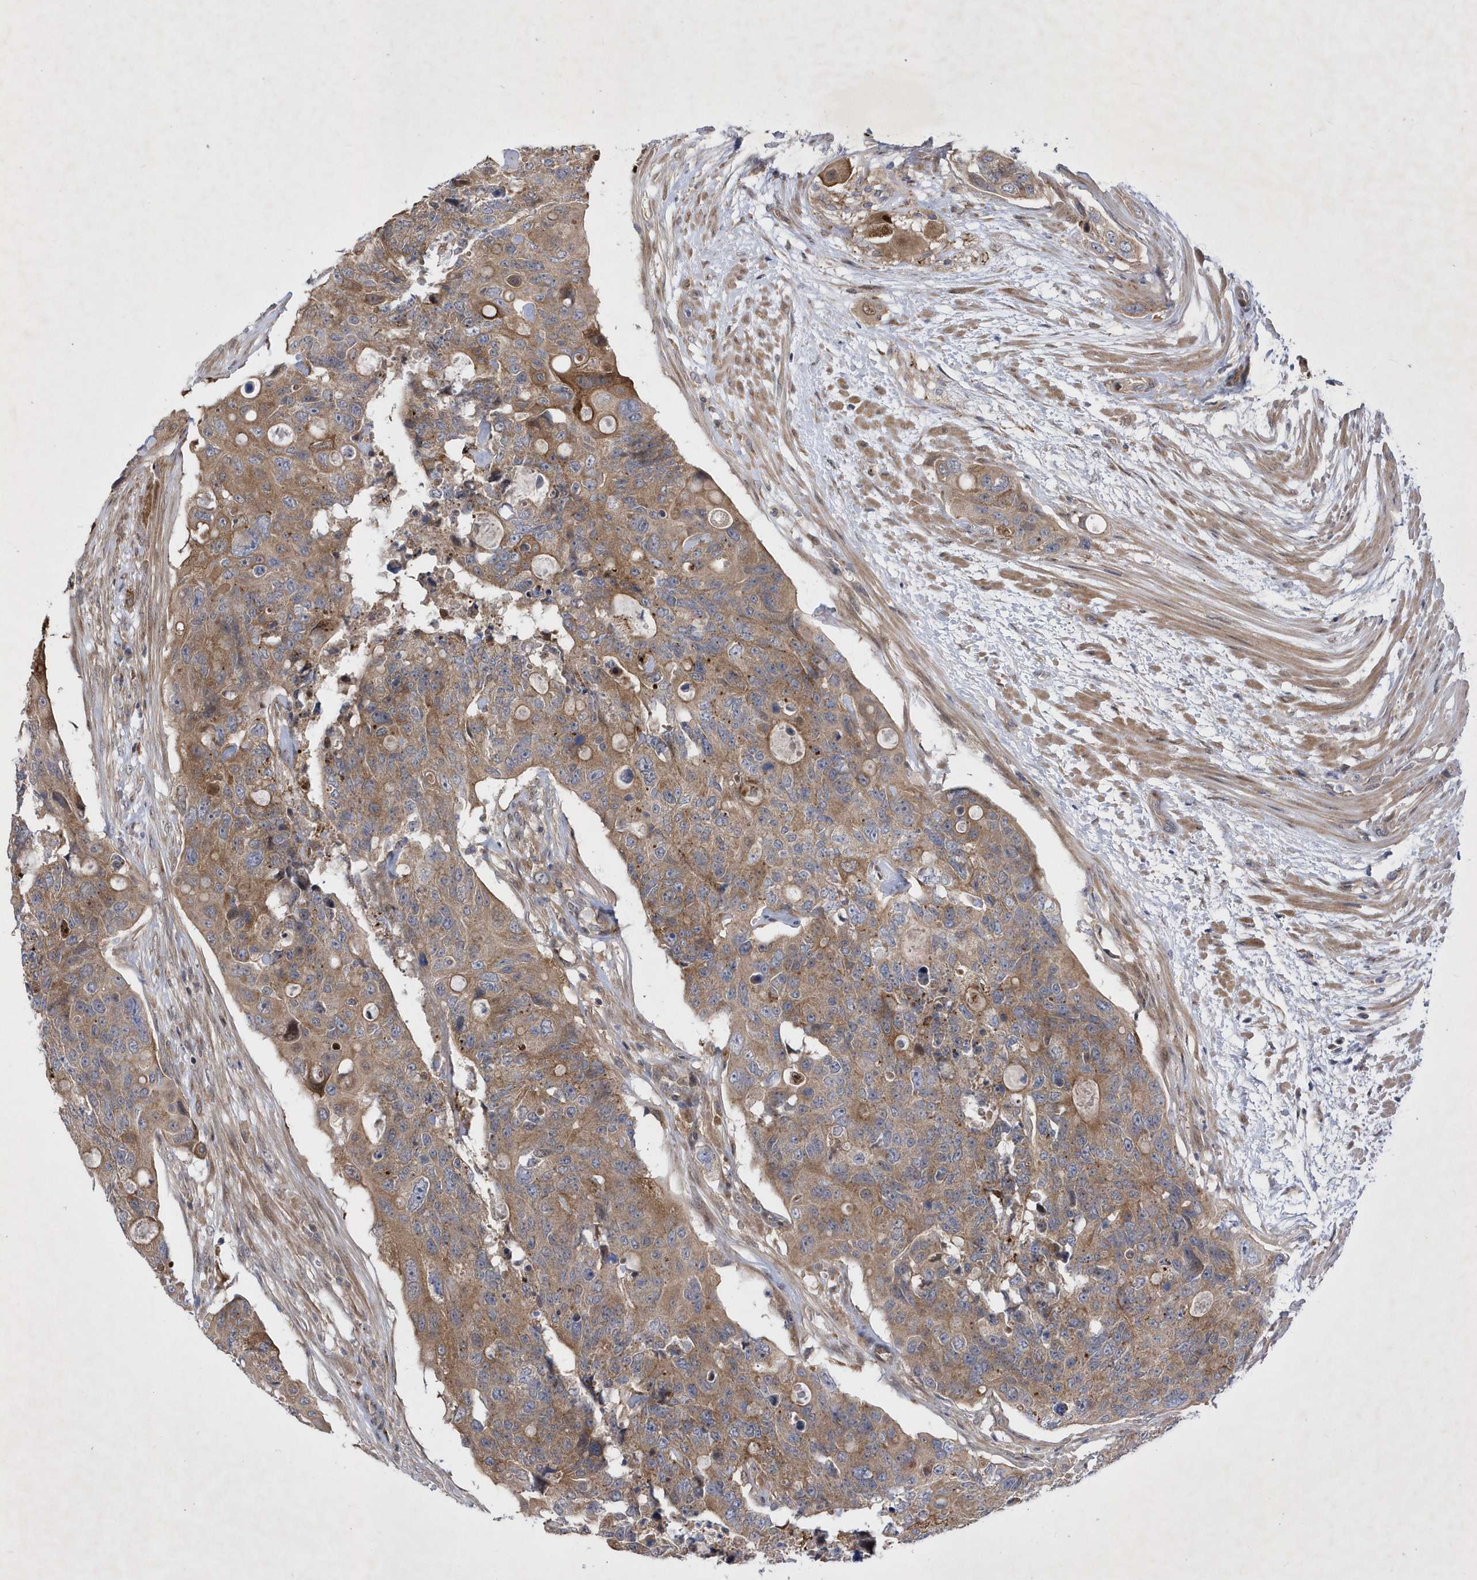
{"staining": {"intensity": "moderate", "quantity": ">75%", "location": "cytoplasmic/membranous"}, "tissue": "colorectal cancer", "cell_type": "Tumor cells", "image_type": "cancer", "snomed": [{"axis": "morphology", "description": "Adenocarcinoma, NOS"}, {"axis": "topography", "description": "Colon"}], "caption": "High-power microscopy captured an IHC photomicrograph of colorectal adenocarcinoma, revealing moderate cytoplasmic/membranous positivity in approximately >75% of tumor cells. (IHC, brightfield microscopy, high magnification).", "gene": "LONRF2", "patient": {"sex": "female", "age": 57}}